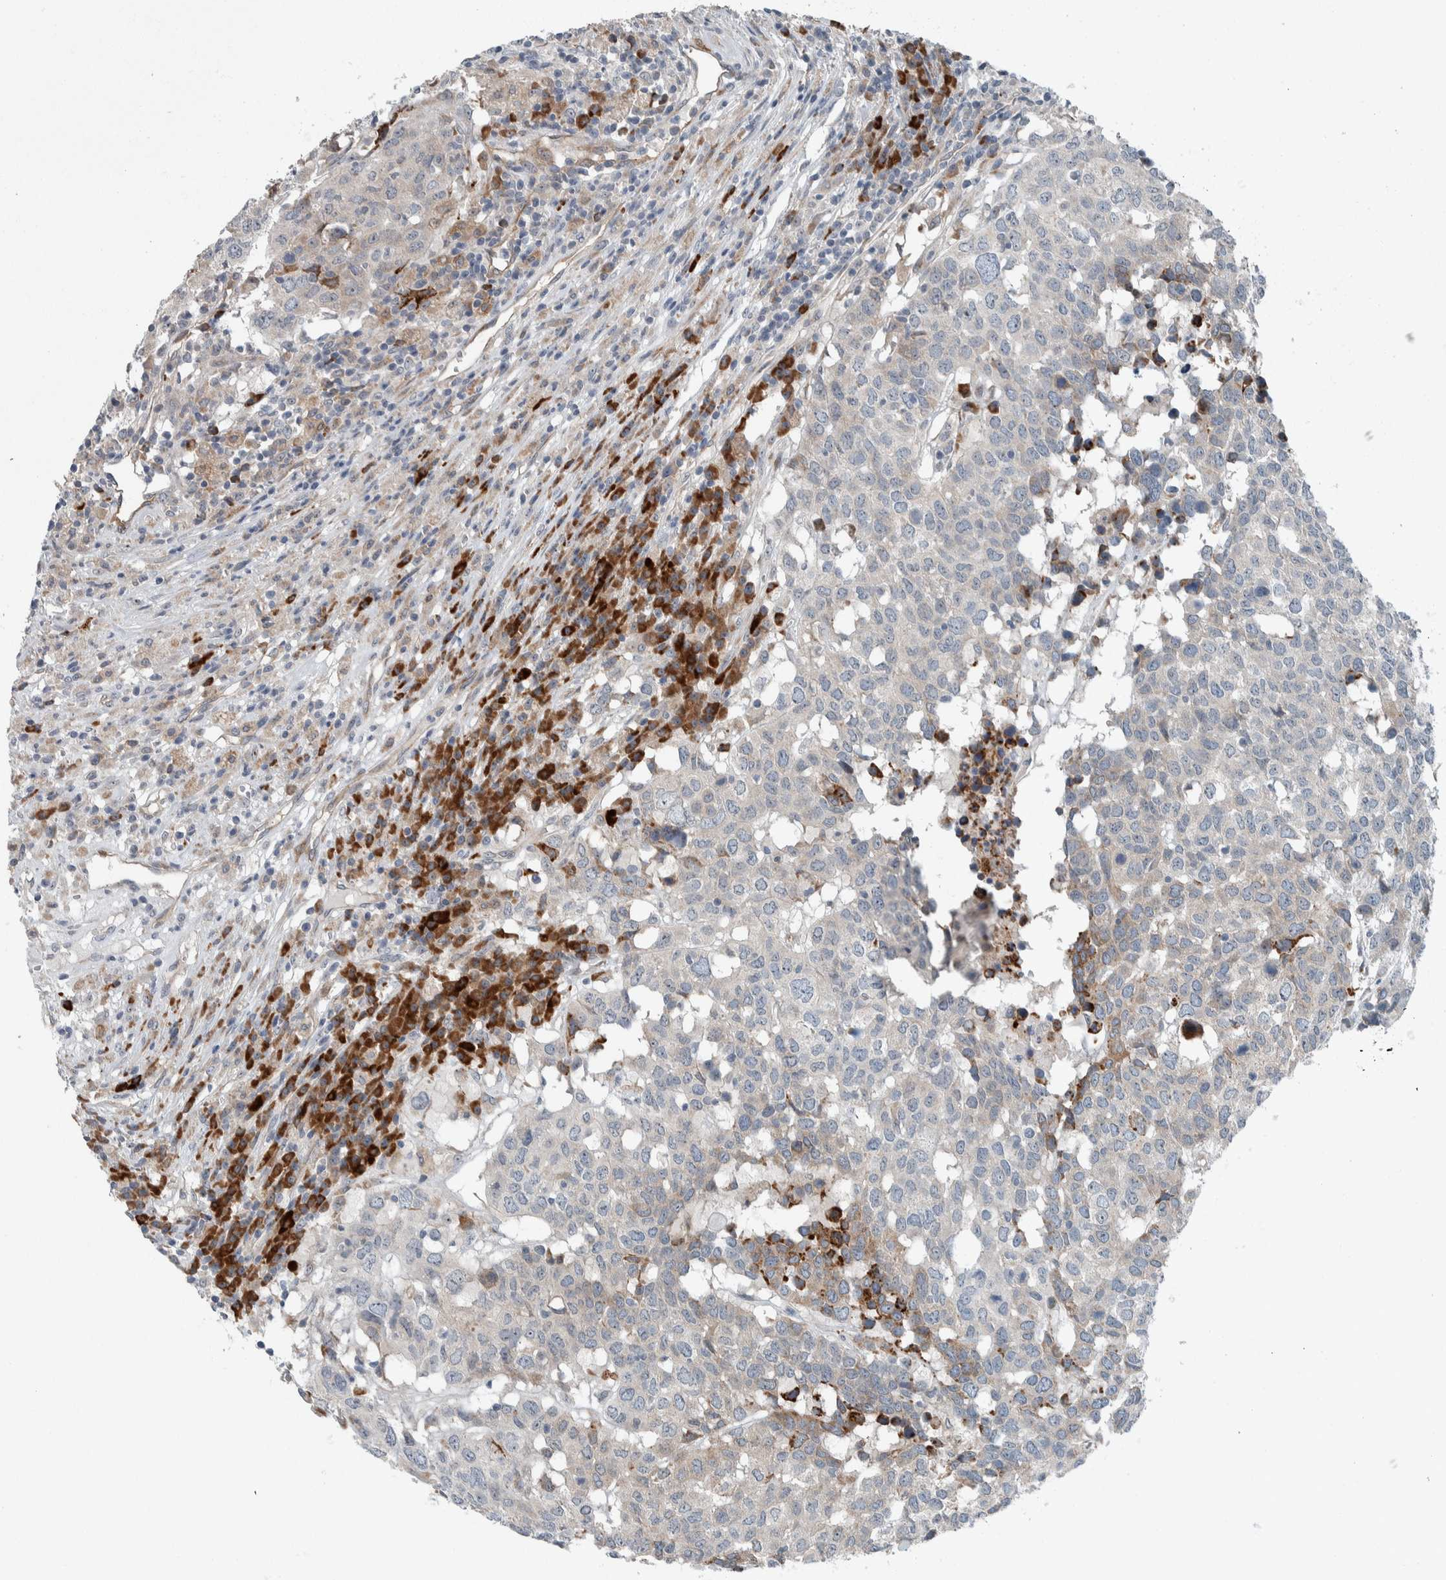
{"staining": {"intensity": "negative", "quantity": "none", "location": "none"}, "tissue": "head and neck cancer", "cell_type": "Tumor cells", "image_type": "cancer", "snomed": [{"axis": "morphology", "description": "Squamous cell carcinoma, NOS"}, {"axis": "topography", "description": "Head-Neck"}], "caption": "There is no significant positivity in tumor cells of head and neck squamous cell carcinoma.", "gene": "USP25", "patient": {"sex": "male", "age": 66}}